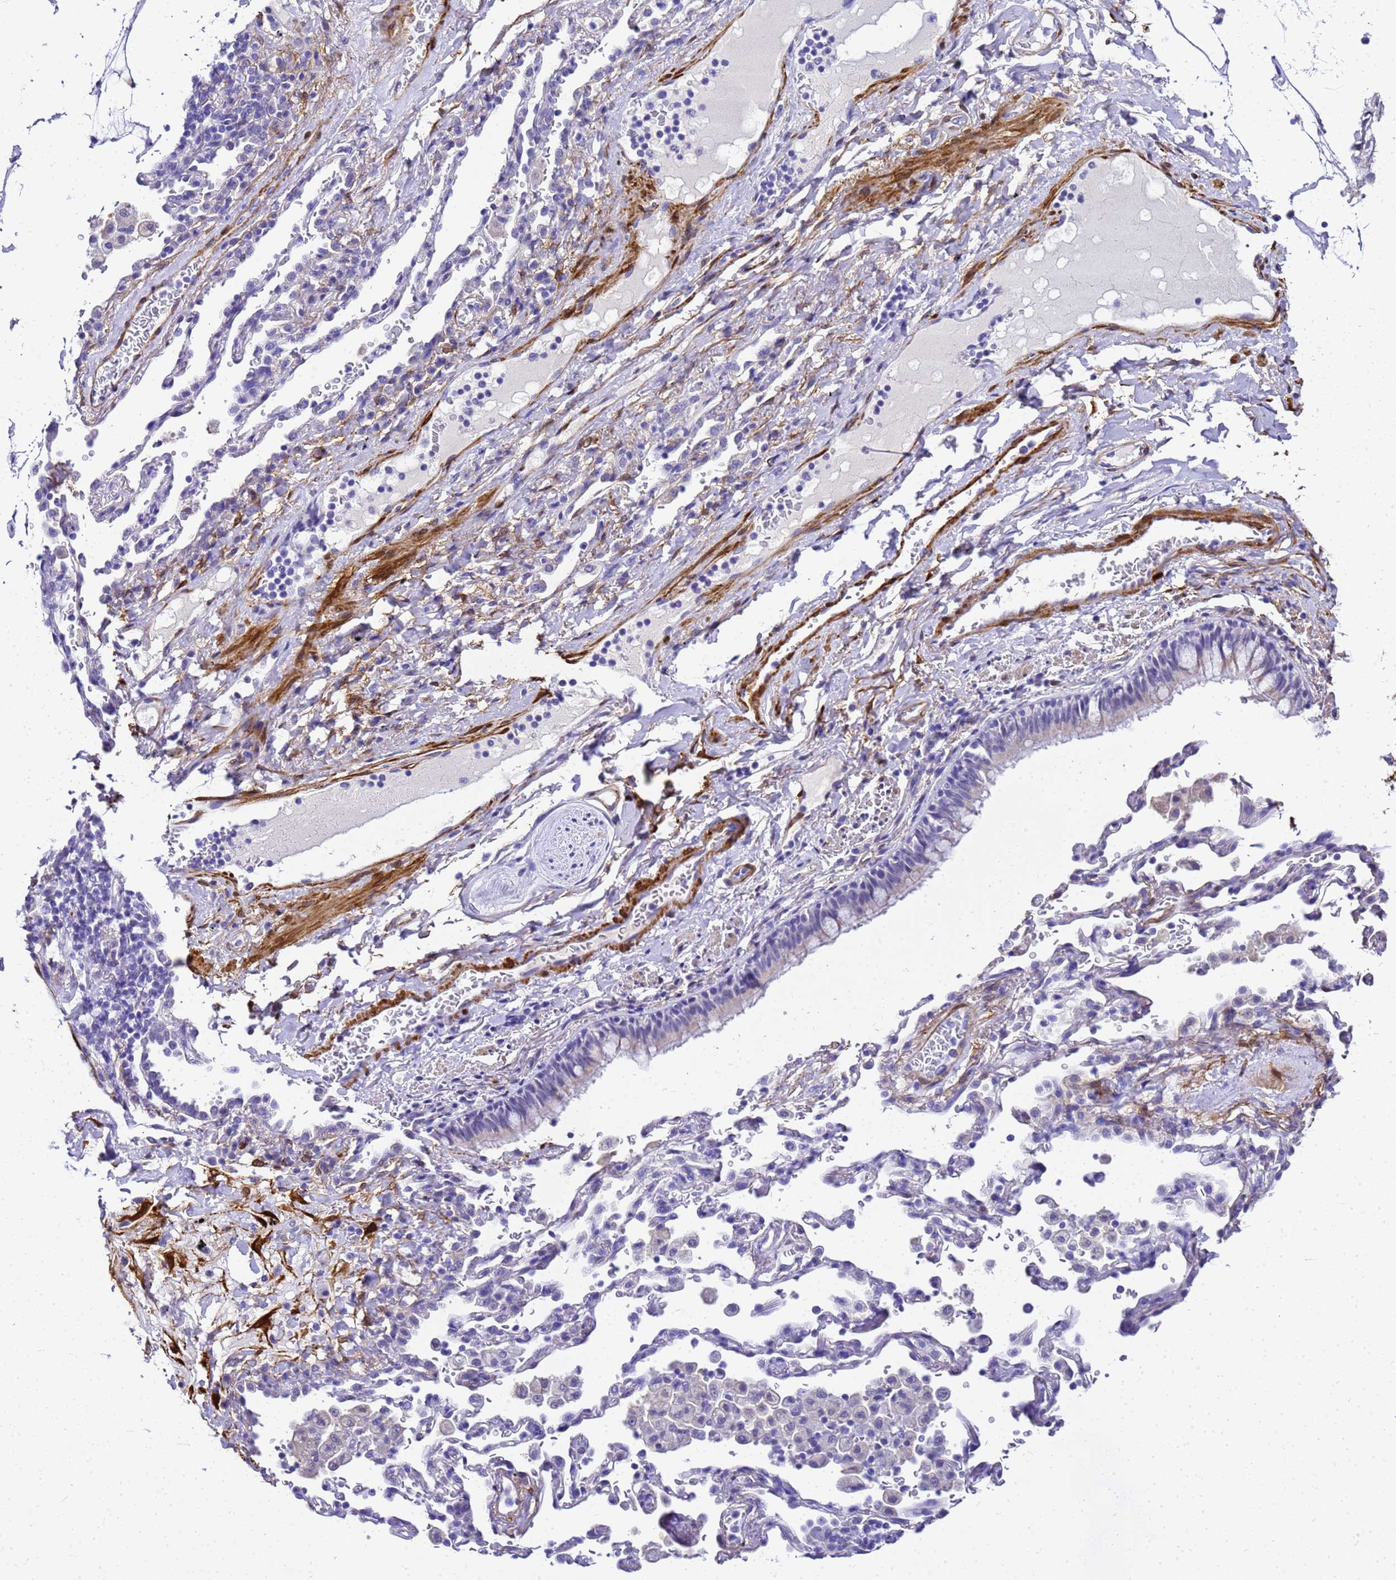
{"staining": {"intensity": "negative", "quantity": "none", "location": "none"}, "tissue": "nasopharynx", "cell_type": "Respiratory epithelial cells", "image_type": "normal", "snomed": [{"axis": "morphology", "description": "Normal tissue, NOS"}, {"axis": "topography", "description": "Nasopharynx"}], "caption": "IHC micrograph of benign nasopharynx stained for a protein (brown), which demonstrates no positivity in respiratory epithelial cells. (DAB (3,3'-diaminobenzidine) immunohistochemistry (IHC) with hematoxylin counter stain).", "gene": "HSPB6", "patient": {"sex": "male", "age": 64}}